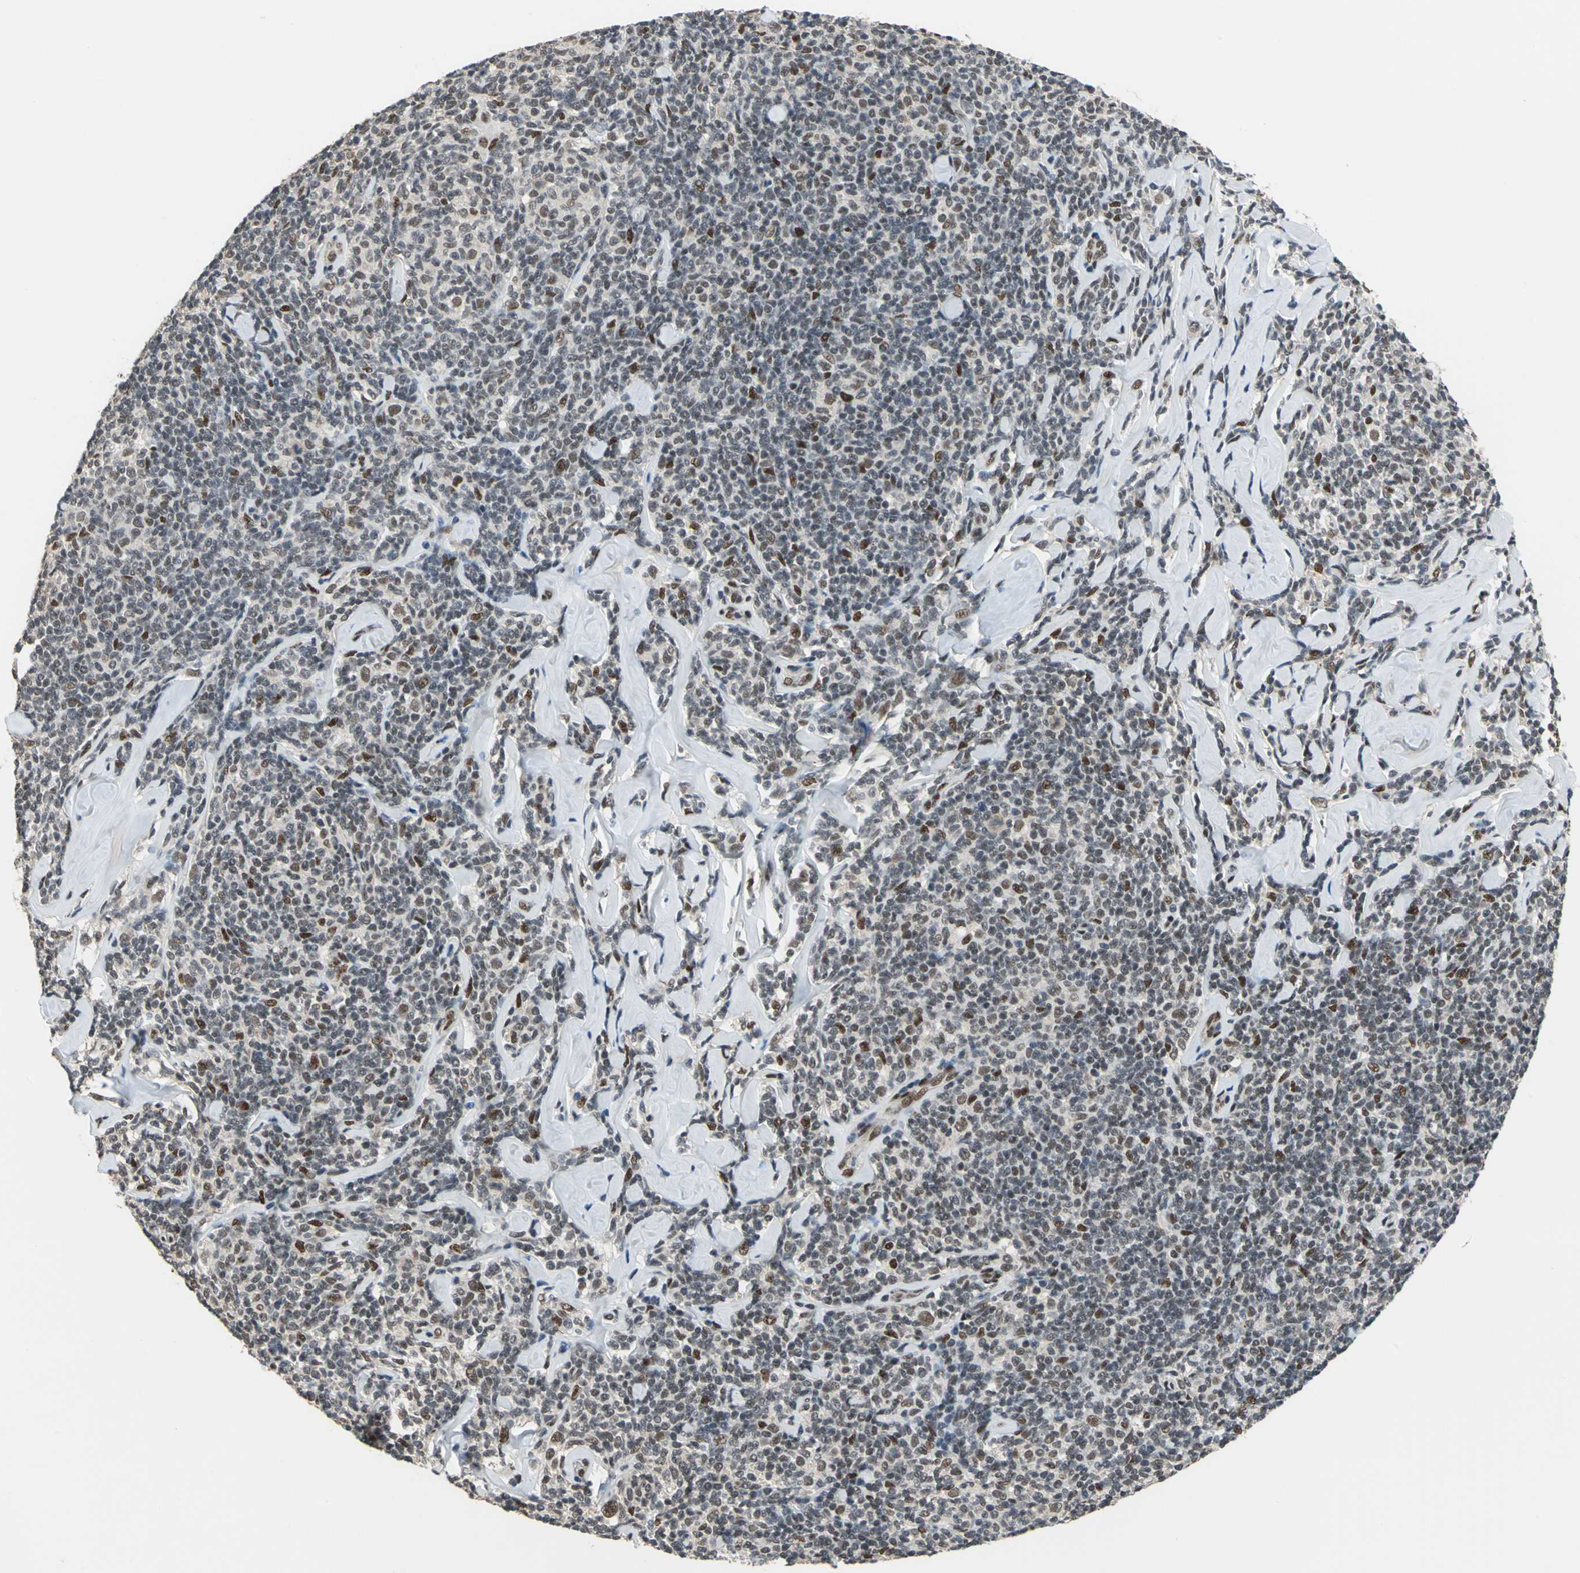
{"staining": {"intensity": "moderate", "quantity": "<25%", "location": "nuclear"}, "tissue": "lymphoma", "cell_type": "Tumor cells", "image_type": "cancer", "snomed": [{"axis": "morphology", "description": "Malignant lymphoma, non-Hodgkin's type, Low grade"}, {"axis": "topography", "description": "Lymph node"}], "caption": "This photomicrograph reveals lymphoma stained with immunohistochemistry (IHC) to label a protein in brown. The nuclear of tumor cells show moderate positivity for the protein. Nuclei are counter-stained blue.", "gene": "ELF2", "patient": {"sex": "female", "age": 56}}